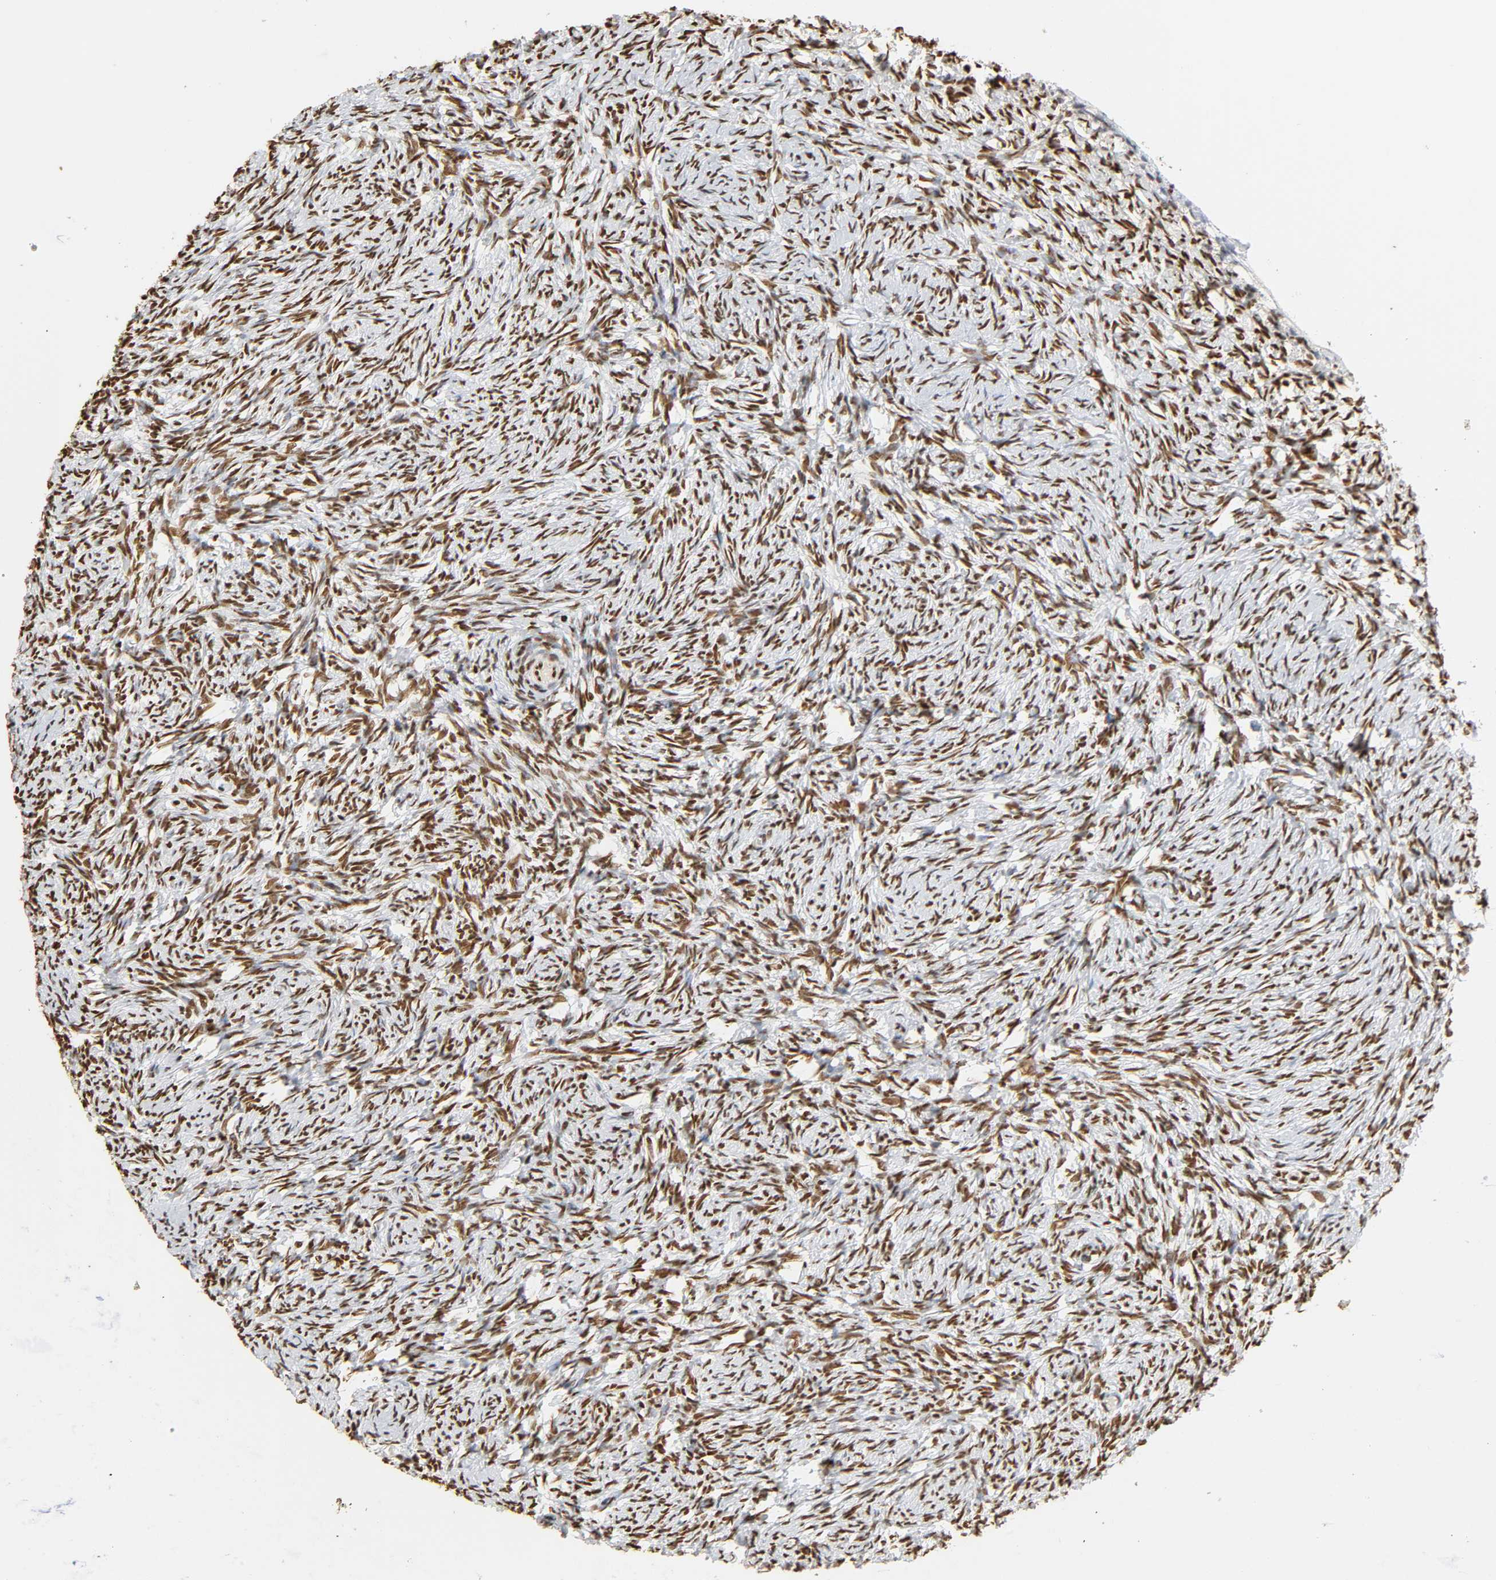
{"staining": {"intensity": "strong", "quantity": ">75%", "location": "nuclear"}, "tissue": "ovary", "cell_type": "Ovarian stroma cells", "image_type": "normal", "snomed": [{"axis": "morphology", "description": "Normal tissue, NOS"}, {"axis": "topography", "description": "Ovary"}], "caption": "Immunohistochemistry (IHC) of benign ovary displays high levels of strong nuclear positivity in about >75% of ovarian stroma cells.", "gene": "HNRNPC", "patient": {"sex": "female", "age": 60}}